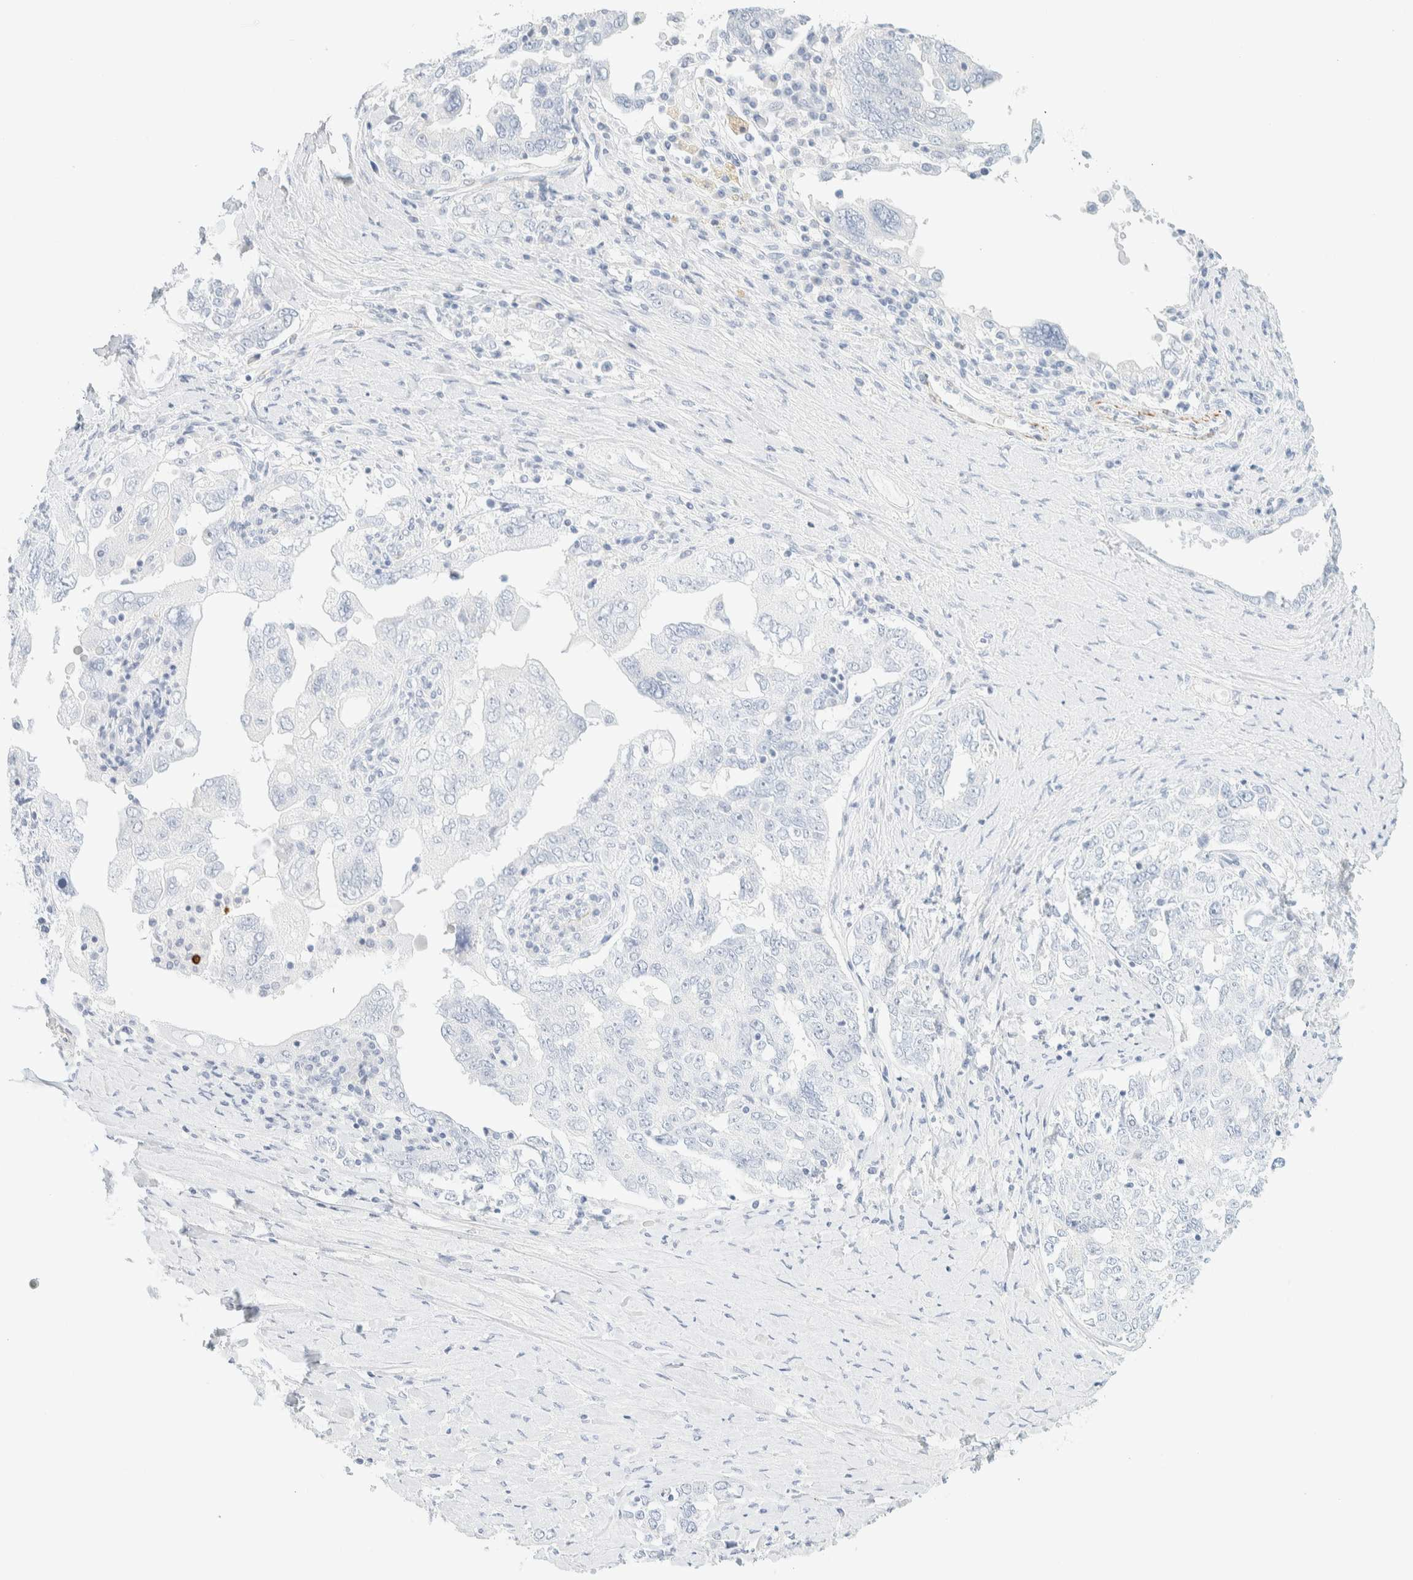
{"staining": {"intensity": "negative", "quantity": "none", "location": "none"}, "tissue": "ovarian cancer", "cell_type": "Tumor cells", "image_type": "cancer", "snomed": [{"axis": "morphology", "description": "Carcinoma, endometroid"}, {"axis": "topography", "description": "Ovary"}], "caption": "IHC image of neoplastic tissue: human endometroid carcinoma (ovarian) stained with DAB (3,3'-diaminobenzidine) reveals no significant protein positivity in tumor cells.", "gene": "AFMID", "patient": {"sex": "female", "age": 62}}